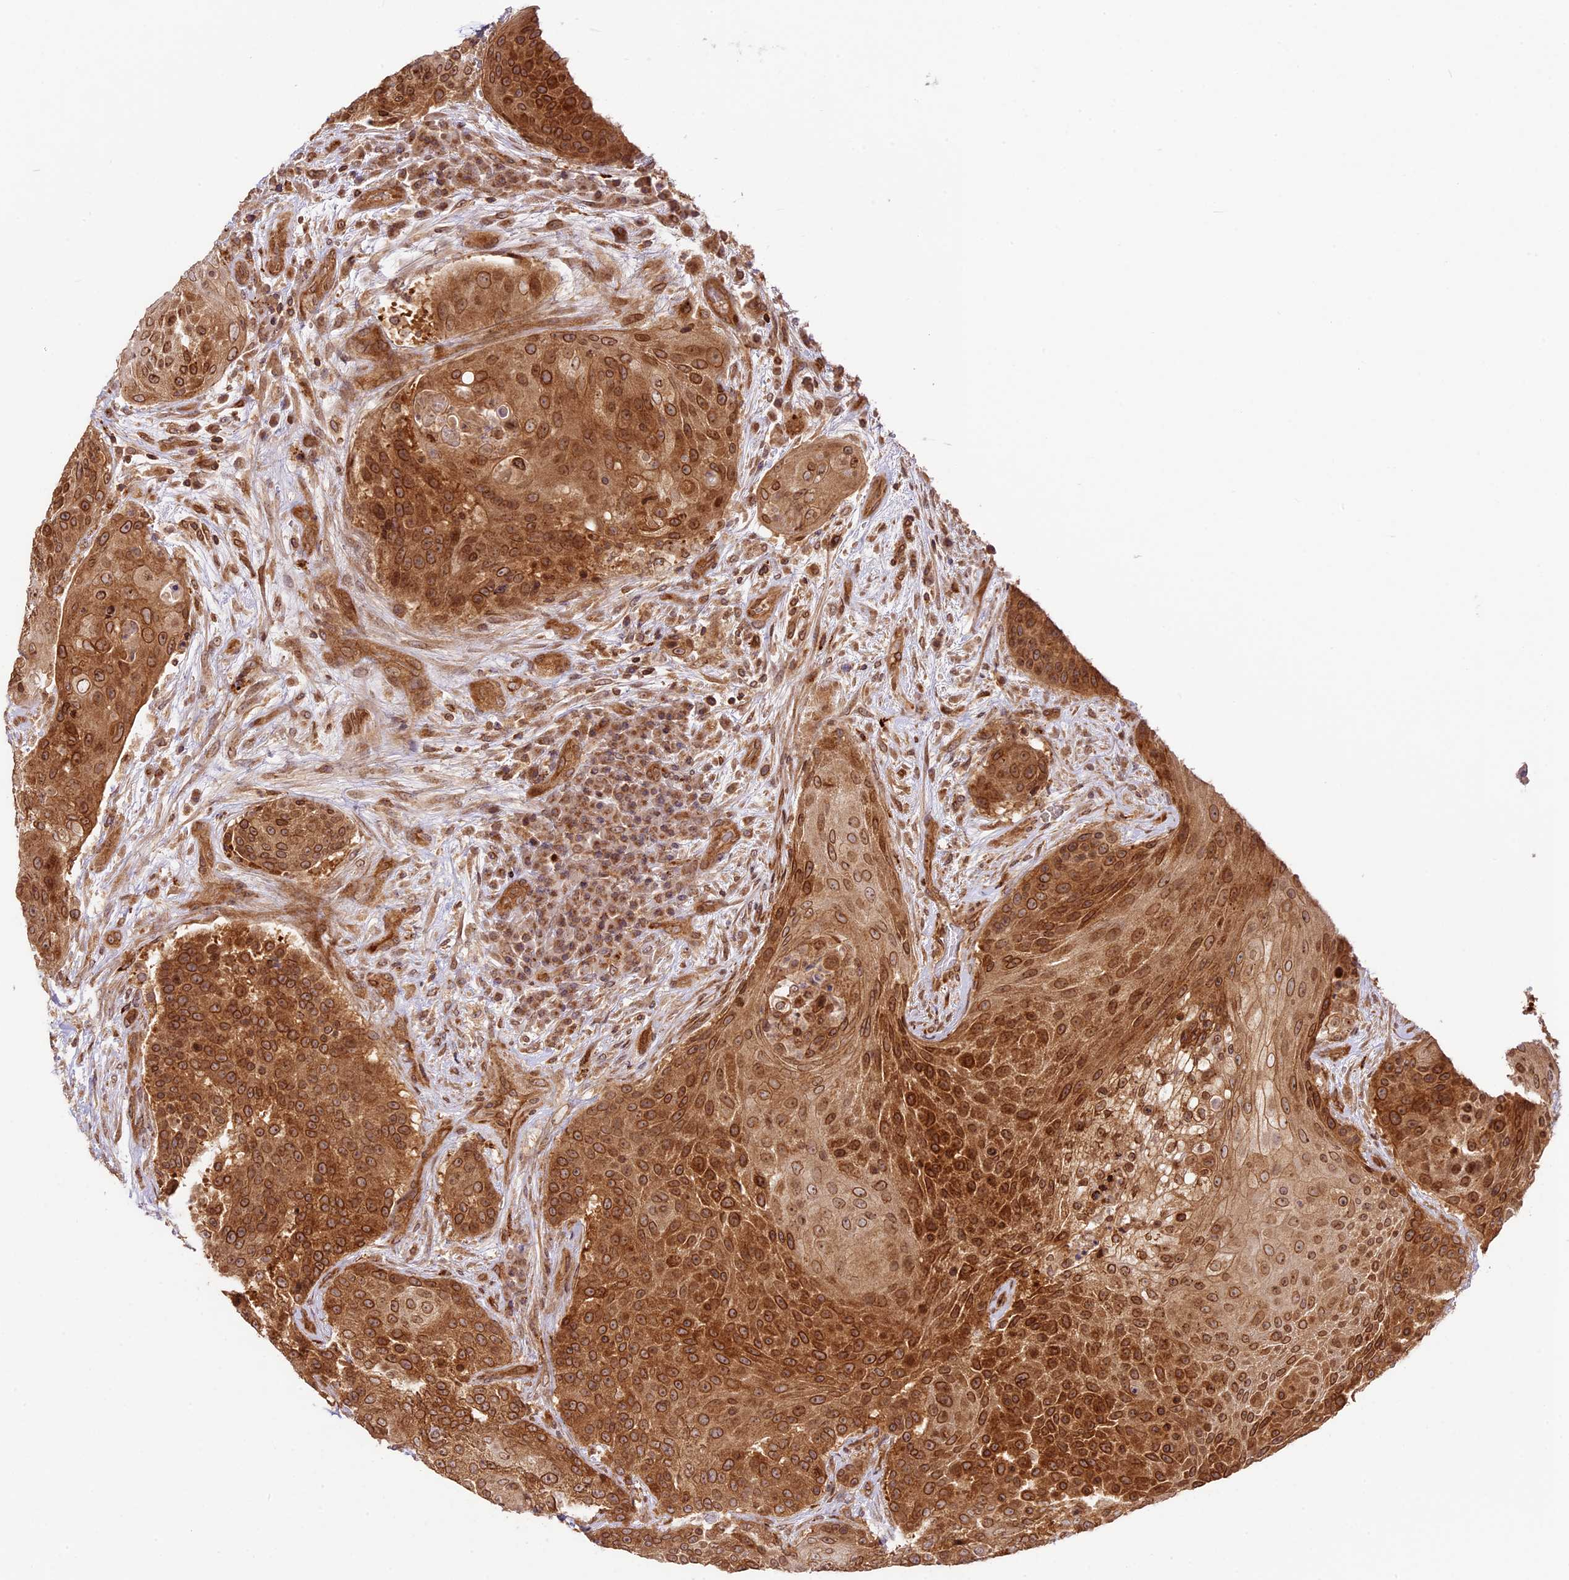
{"staining": {"intensity": "strong", "quantity": ">75%", "location": "cytoplasmic/membranous,nuclear"}, "tissue": "urothelial cancer", "cell_type": "Tumor cells", "image_type": "cancer", "snomed": [{"axis": "morphology", "description": "Urothelial carcinoma, High grade"}, {"axis": "topography", "description": "Urinary bladder"}], "caption": "There is high levels of strong cytoplasmic/membranous and nuclear positivity in tumor cells of urothelial cancer, as demonstrated by immunohistochemical staining (brown color).", "gene": "DGKH", "patient": {"sex": "female", "age": 63}}